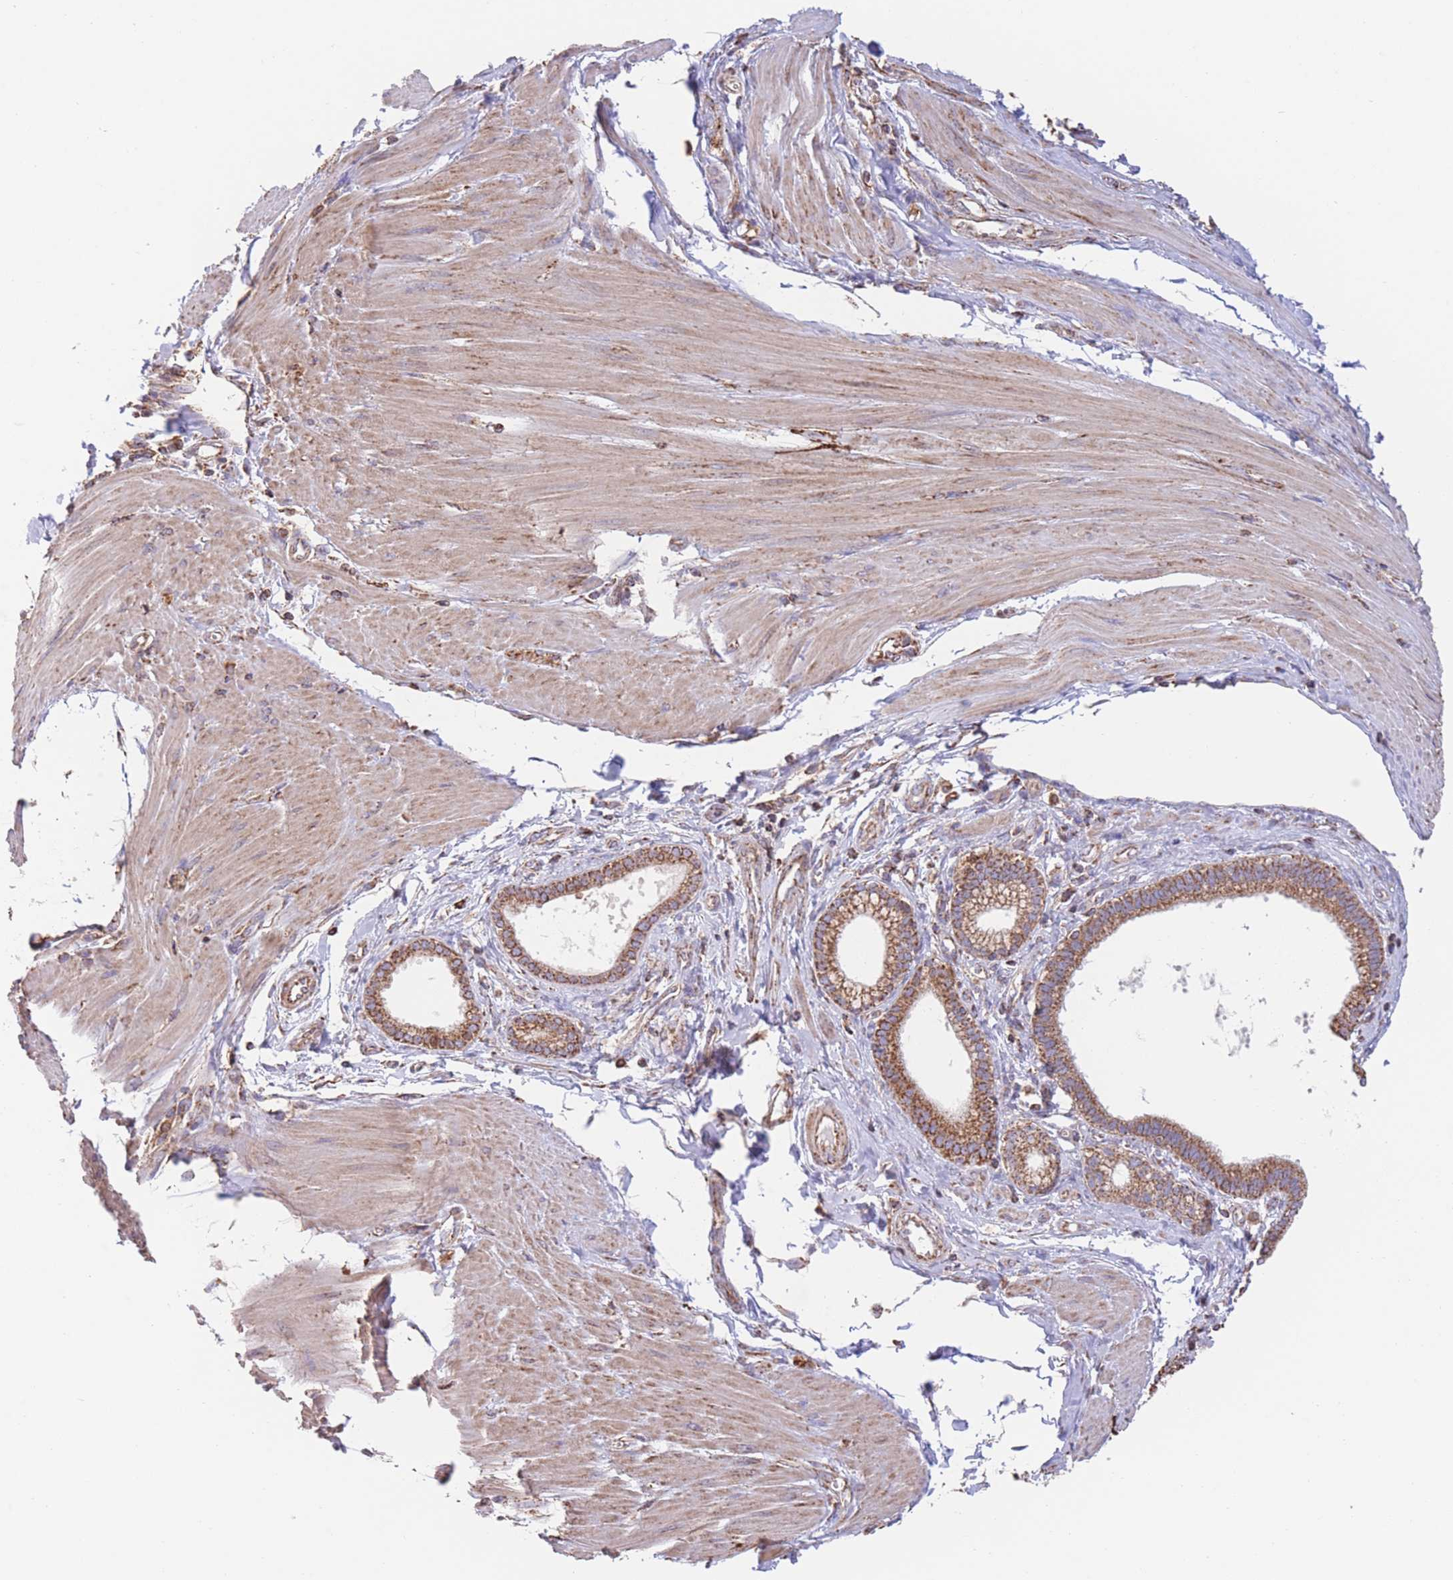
{"staining": {"intensity": "moderate", "quantity": ">75%", "location": "cytoplasmic/membranous"}, "tissue": "pancreatic cancer", "cell_type": "Tumor cells", "image_type": "cancer", "snomed": [{"axis": "morphology", "description": "Adenocarcinoma, NOS"}, {"axis": "topography", "description": "Pancreas"}], "caption": "Moderate cytoplasmic/membranous positivity is seen in approximately >75% of tumor cells in pancreatic cancer.", "gene": "FKBP8", "patient": {"sex": "male", "age": 78}}